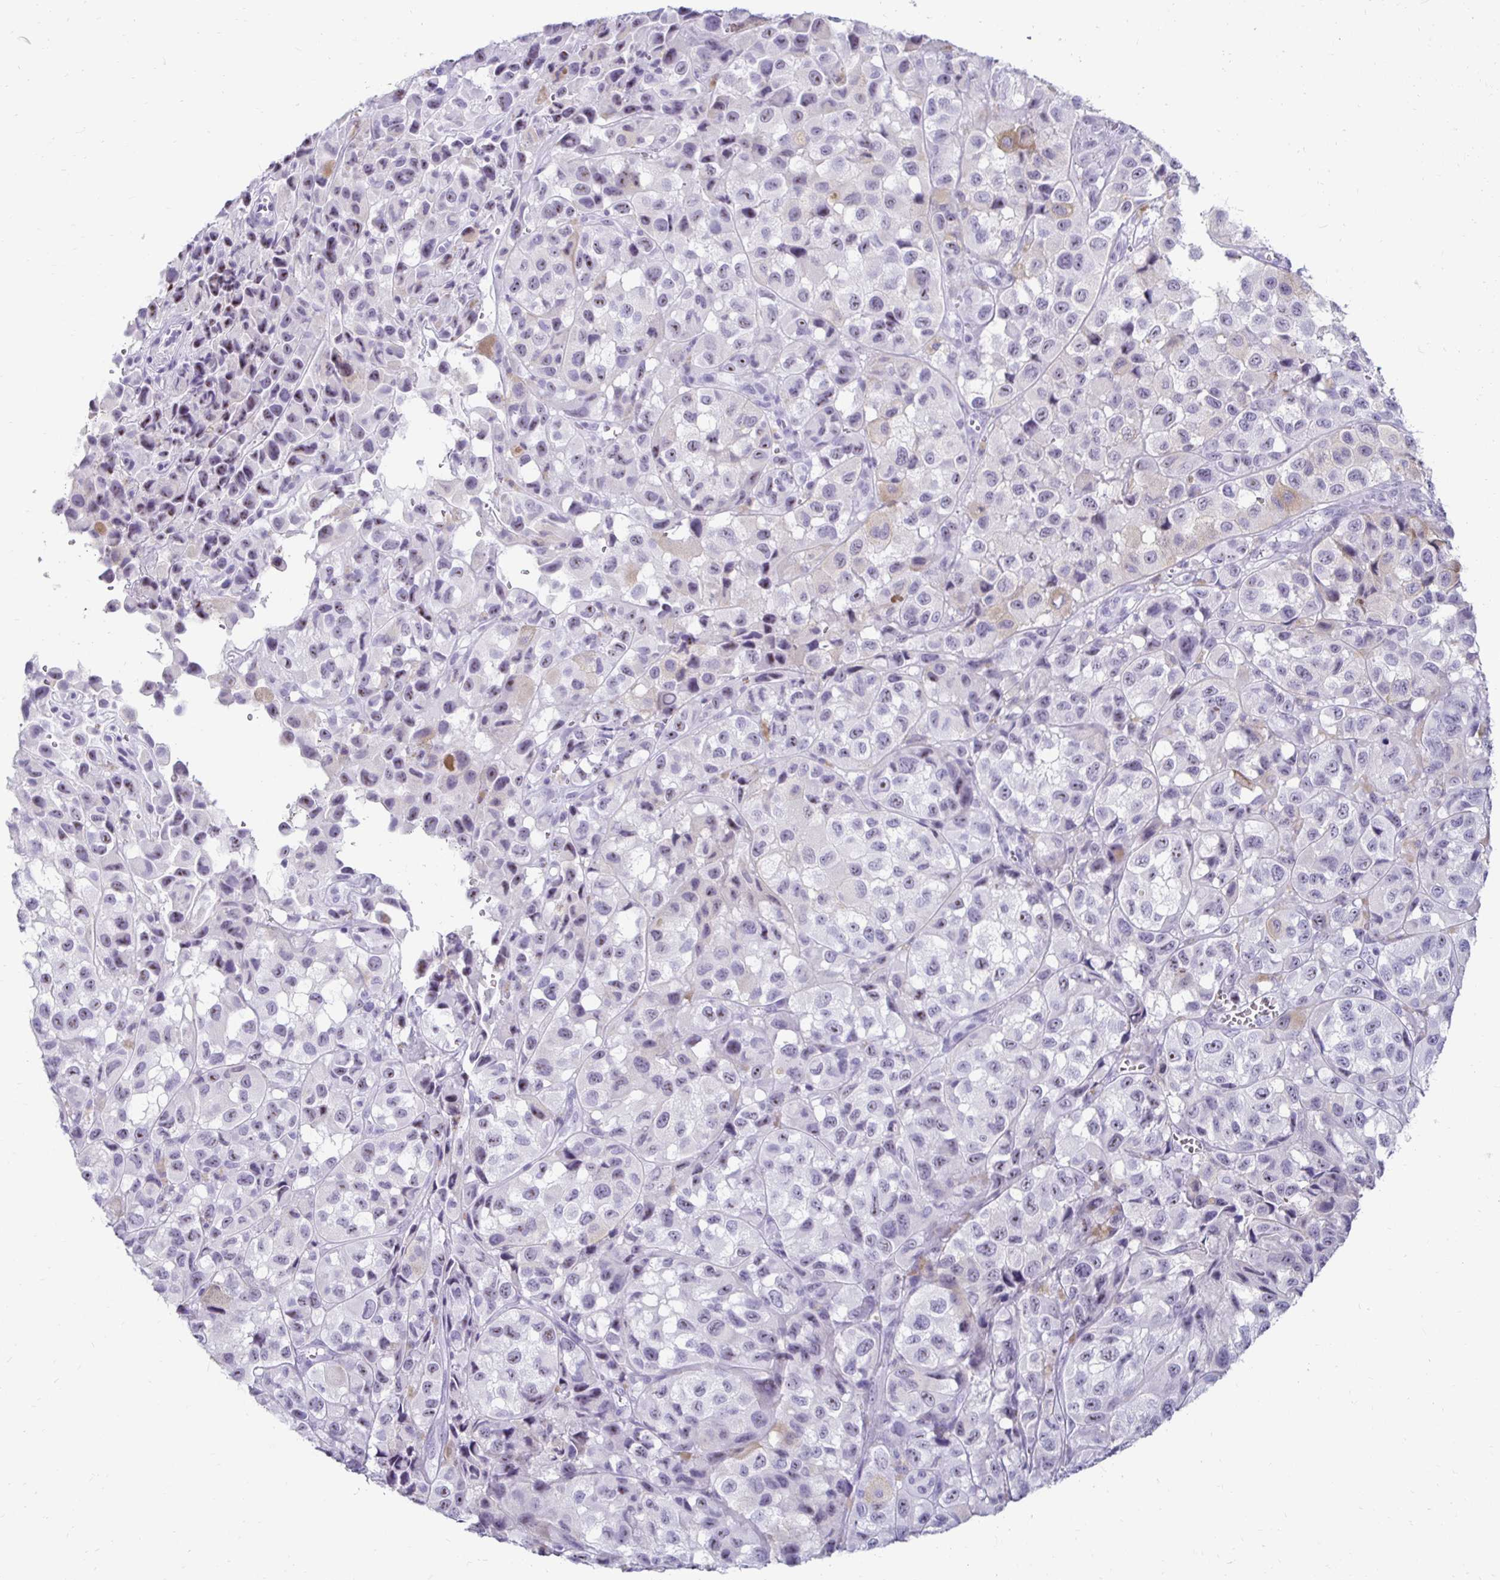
{"staining": {"intensity": "negative", "quantity": "none", "location": "none"}, "tissue": "melanoma", "cell_type": "Tumor cells", "image_type": "cancer", "snomed": [{"axis": "morphology", "description": "Malignant melanoma, NOS"}, {"axis": "topography", "description": "Skin"}], "caption": "Tumor cells show no significant protein positivity in melanoma.", "gene": "CST6", "patient": {"sex": "male", "age": 93}}